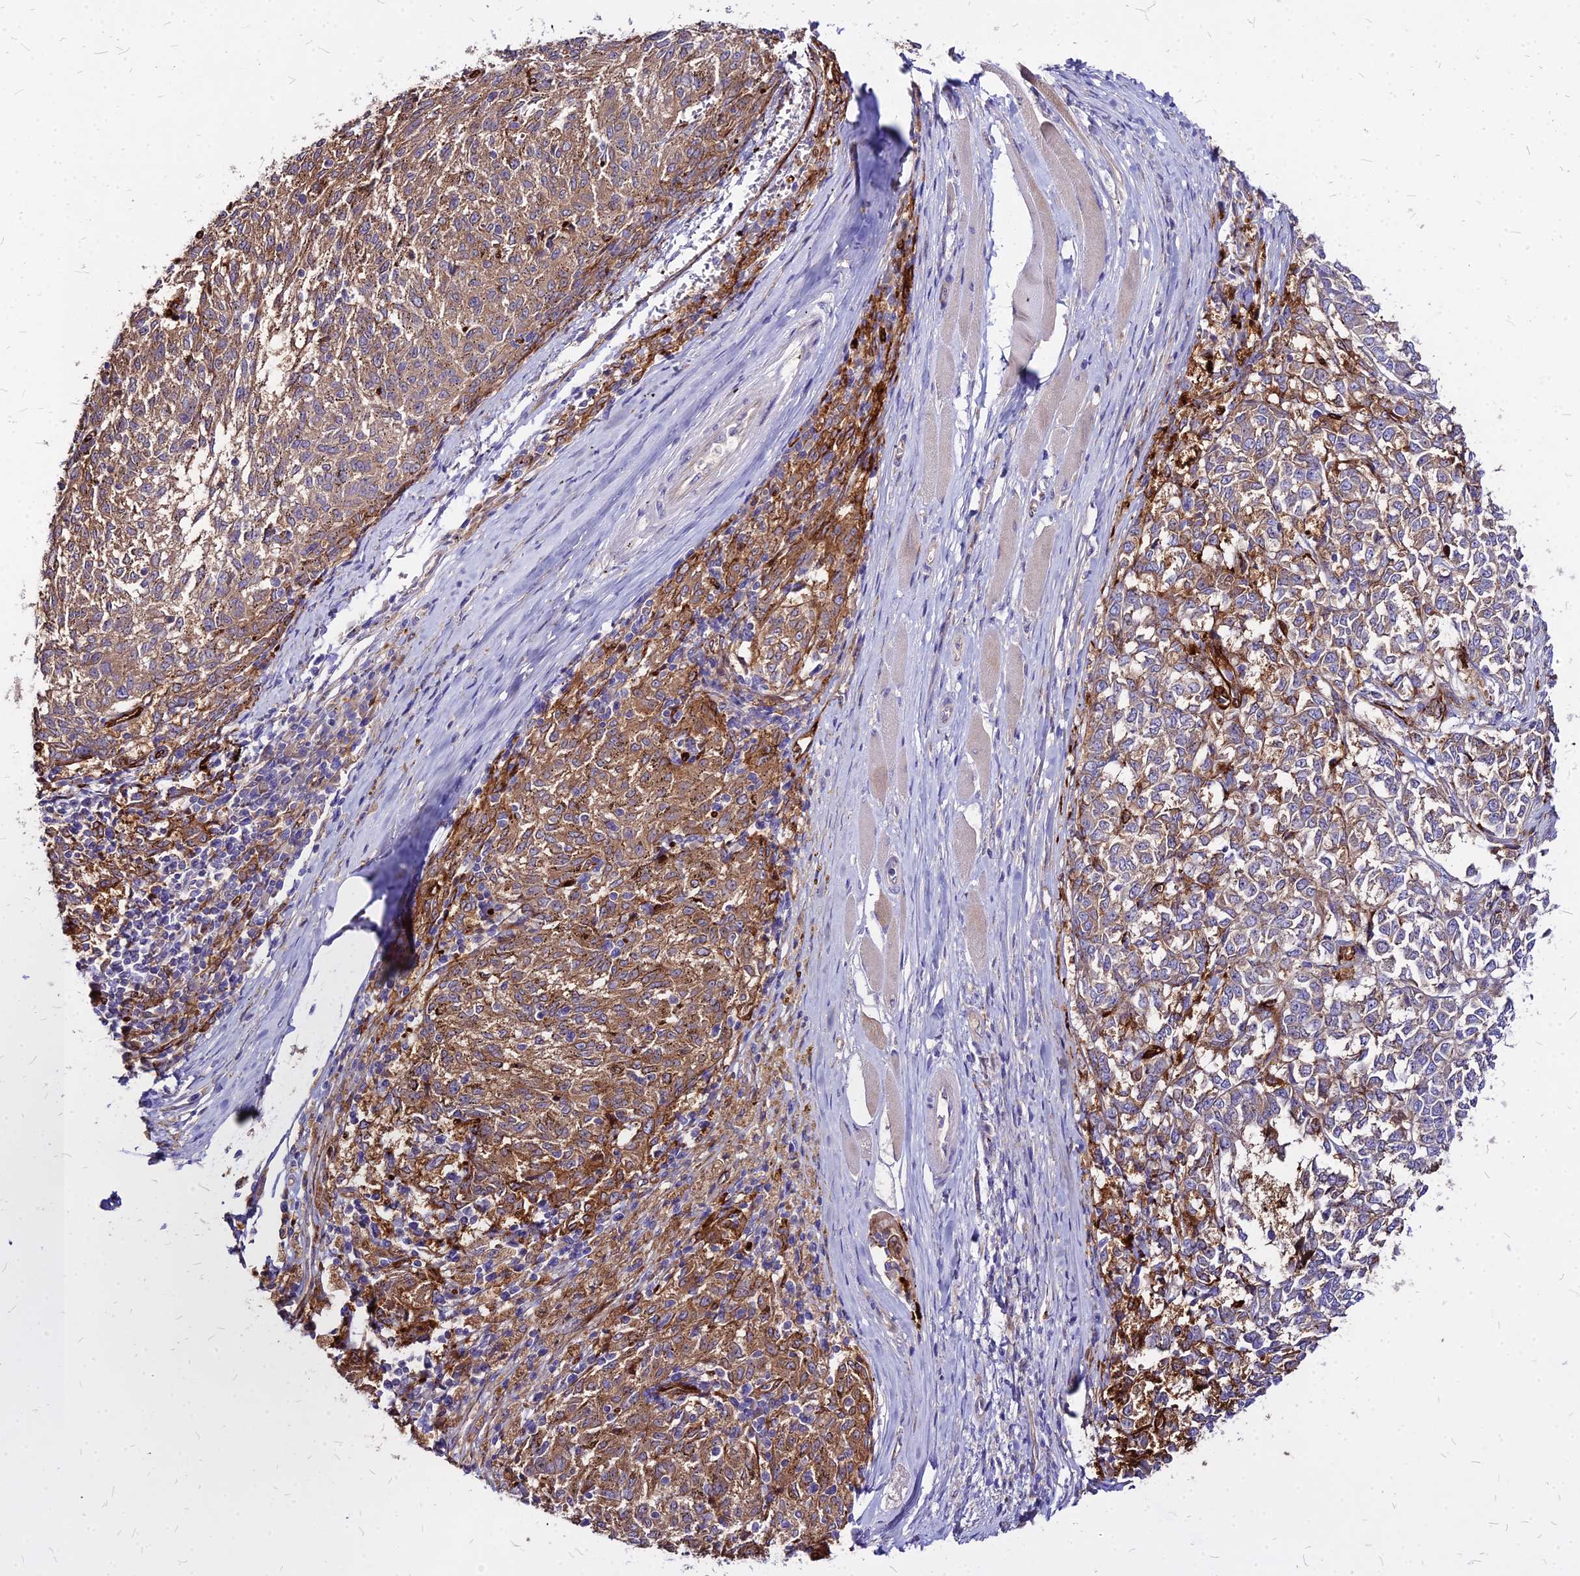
{"staining": {"intensity": "moderate", "quantity": ">75%", "location": "cytoplasmic/membranous"}, "tissue": "melanoma", "cell_type": "Tumor cells", "image_type": "cancer", "snomed": [{"axis": "morphology", "description": "Malignant melanoma, NOS"}, {"axis": "topography", "description": "Skin"}], "caption": "Moderate cytoplasmic/membranous expression is present in about >75% of tumor cells in melanoma. Nuclei are stained in blue.", "gene": "COMMD10", "patient": {"sex": "female", "age": 72}}